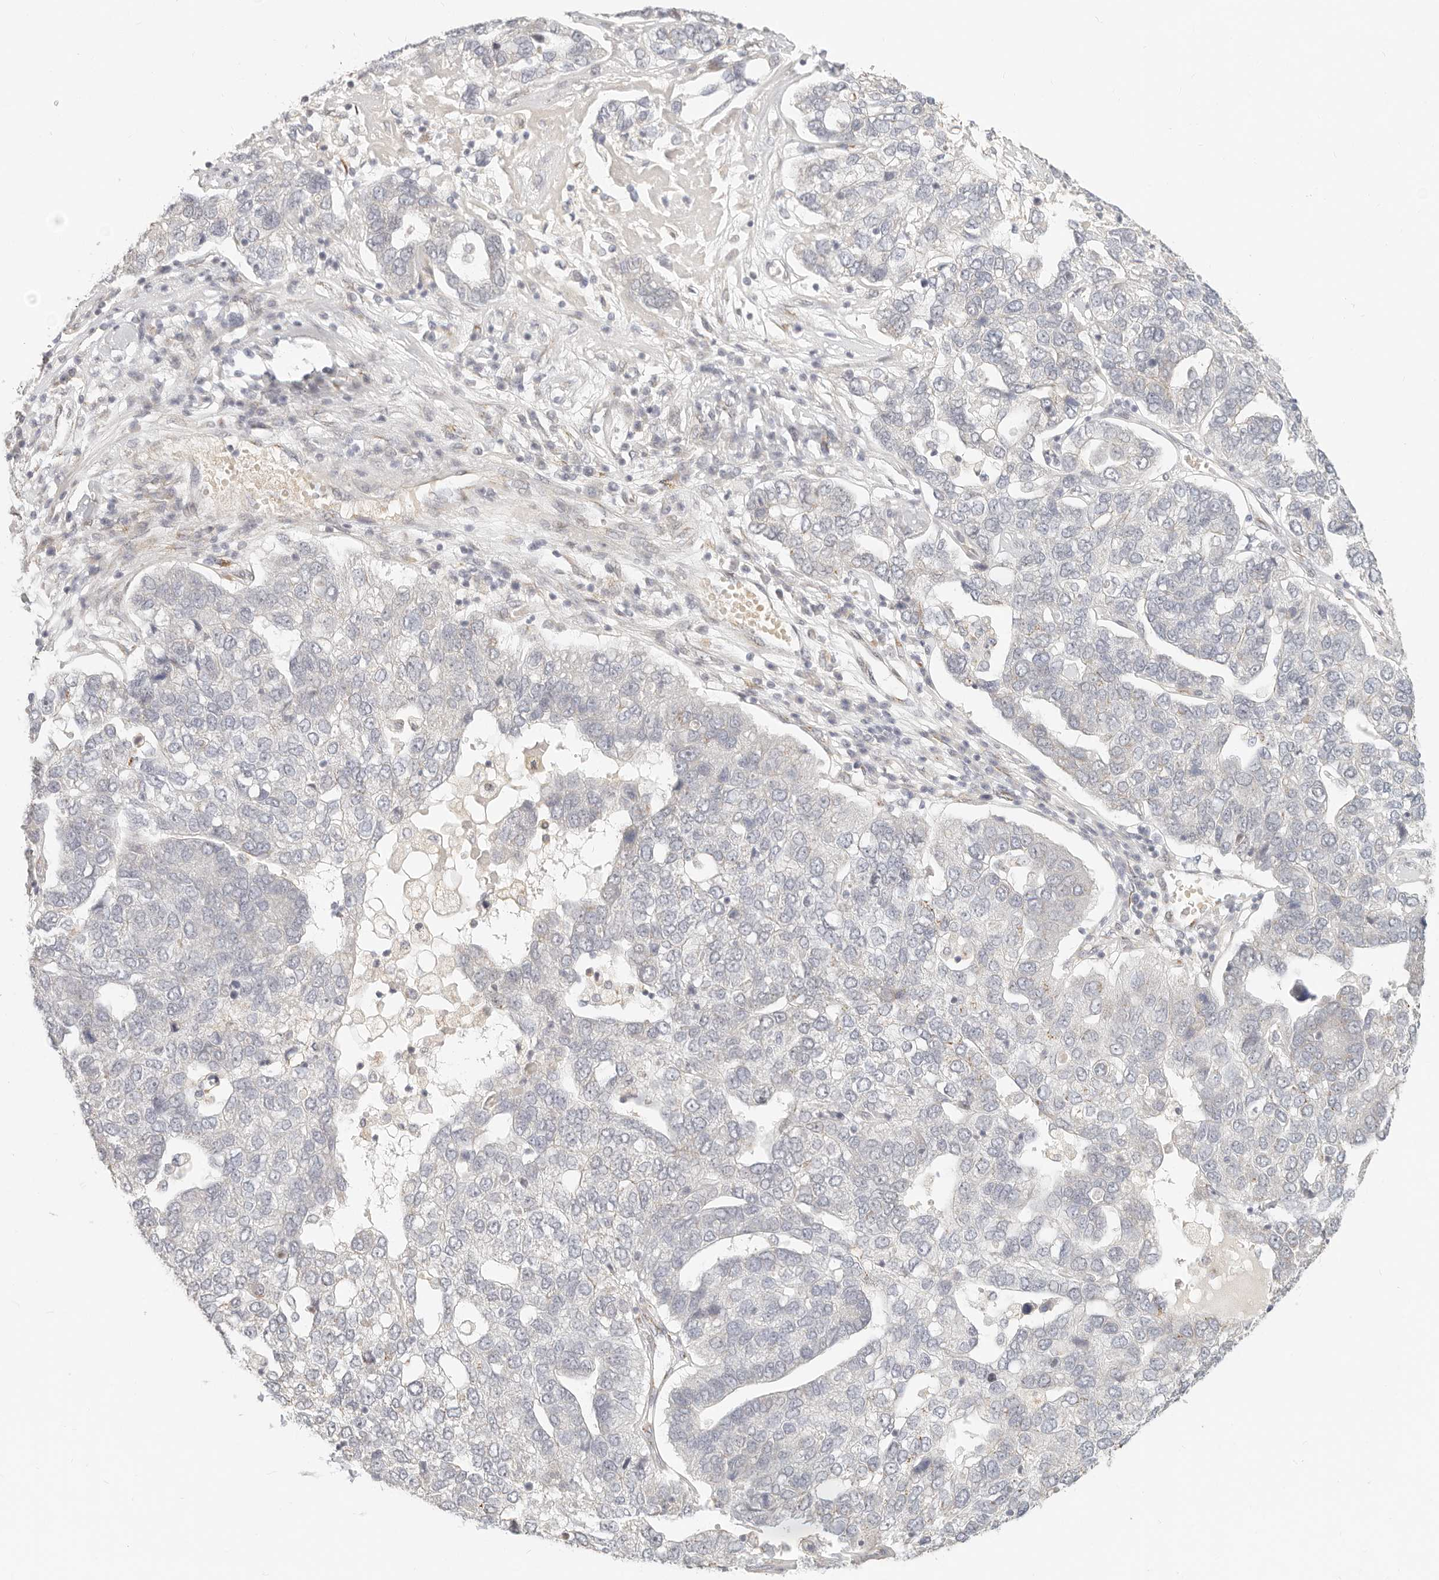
{"staining": {"intensity": "negative", "quantity": "none", "location": "none"}, "tissue": "pancreatic cancer", "cell_type": "Tumor cells", "image_type": "cancer", "snomed": [{"axis": "morphology", "description": "Adenocarcinoma, NOS"}, {"axis": "topography", "description": "Pancreas"}], "caption": "This is a micrograph of IHC staining of pancreatic cancer, which shows no expression in tumor cells.", "gene": "FAM20B", "patient": {"sex": "female", "age": 61}}